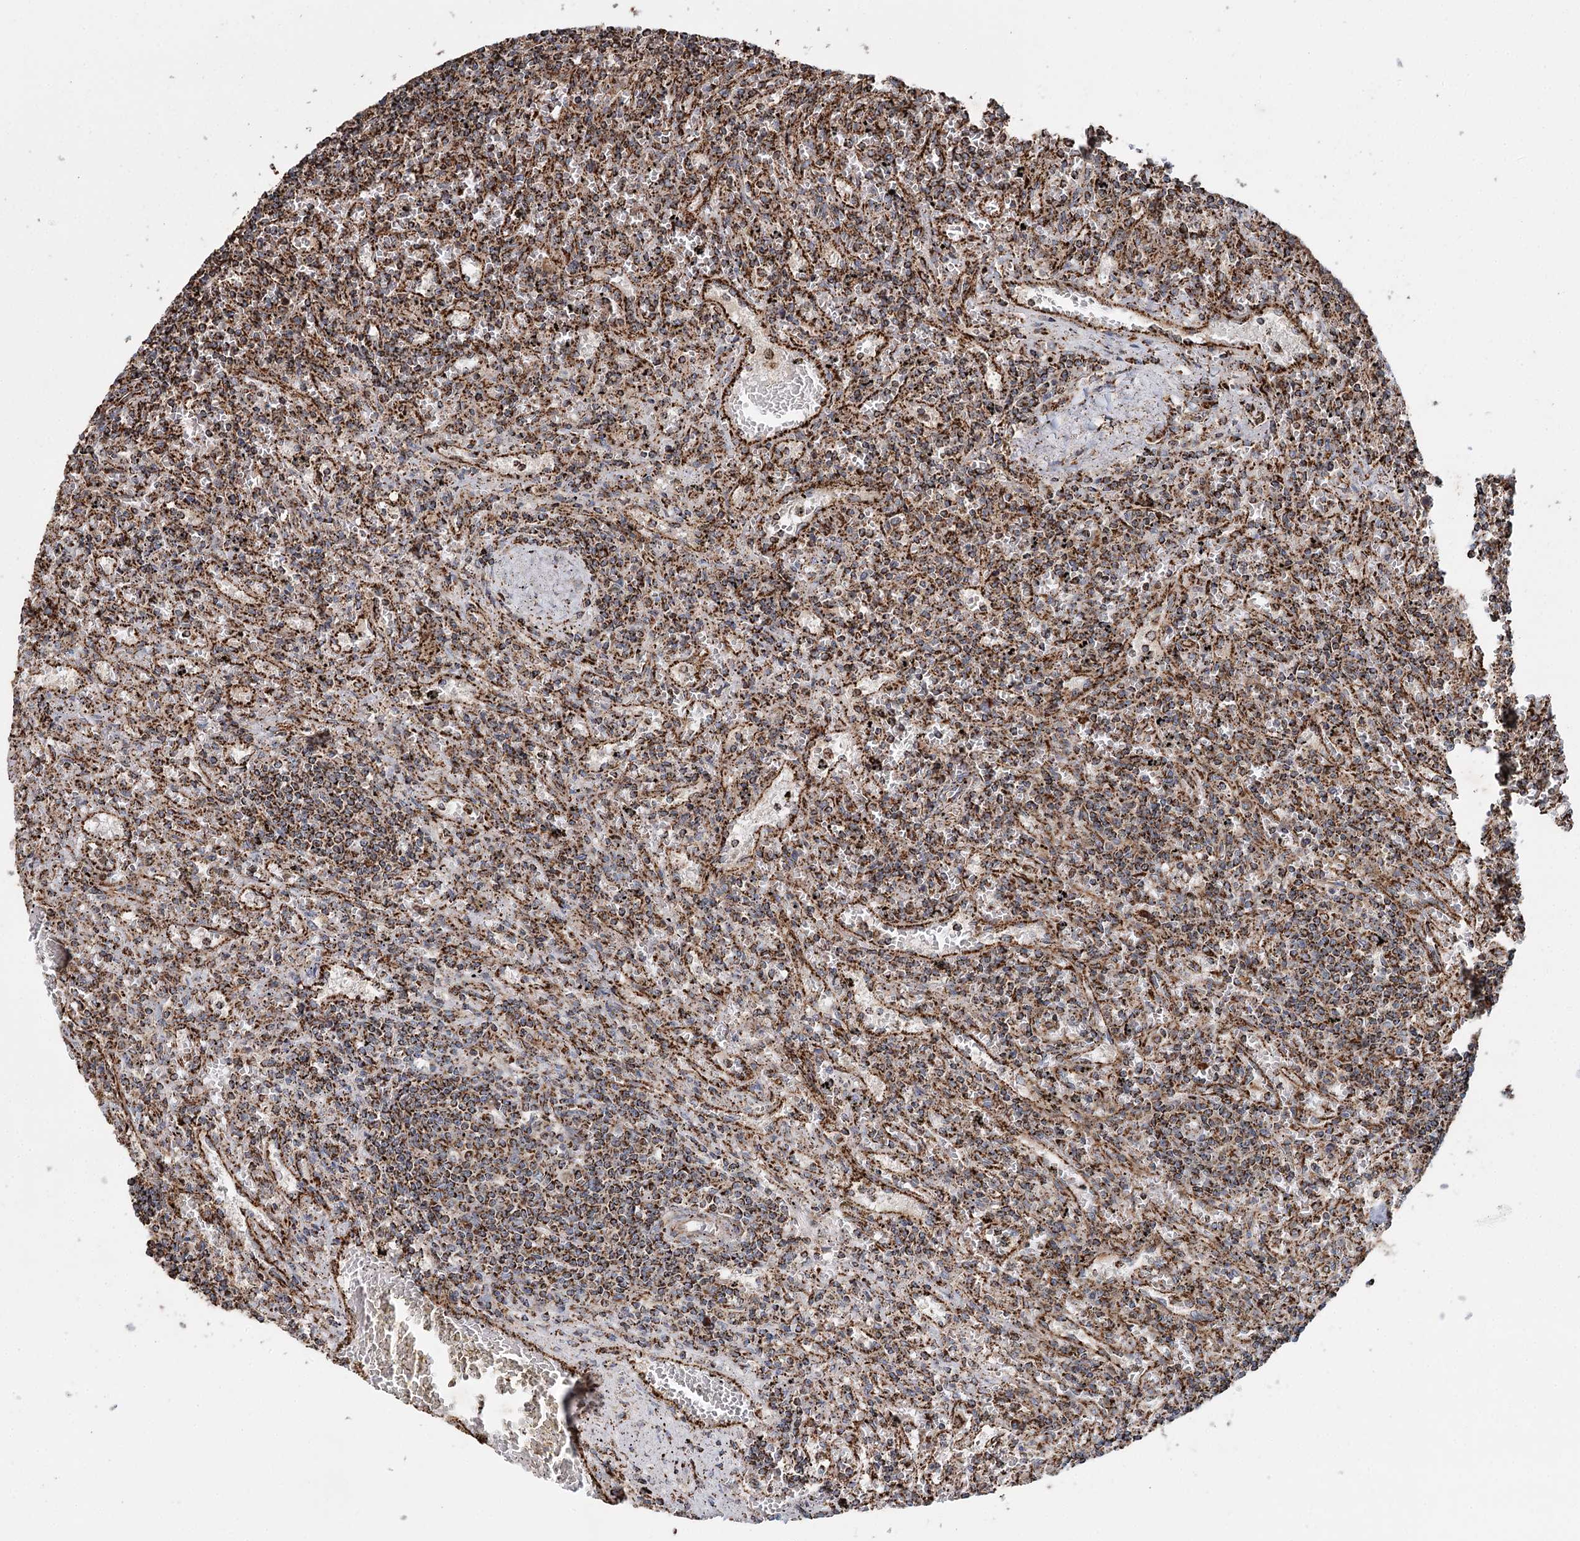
{"staining": {"intensity": "strong", "quantity": ">75%", "location": "cytoplasmic/membranous"}, "tissue": "lymphoma", "cell_type": "Tumor cells", "image_type": "cancer", "snomed": [{"axis": "morphology", "description": "Malignant lymphoma, non-Hodgkin's type, Low grade"}, {"axis": "topography", "description": "Spleen"}], "caption": "Strong cytoplasmic/membranous protein staining is identified in about >75% of tumor cells in malignant lymphoma, non-Hodgkin's type (low-grade). (Stains: DAB in brown, nuclei in blue, Microscopy: brightfield microscopy at high magnification).", "gene": "APH1A", "patient": {"sex": "male", "age": 76}}